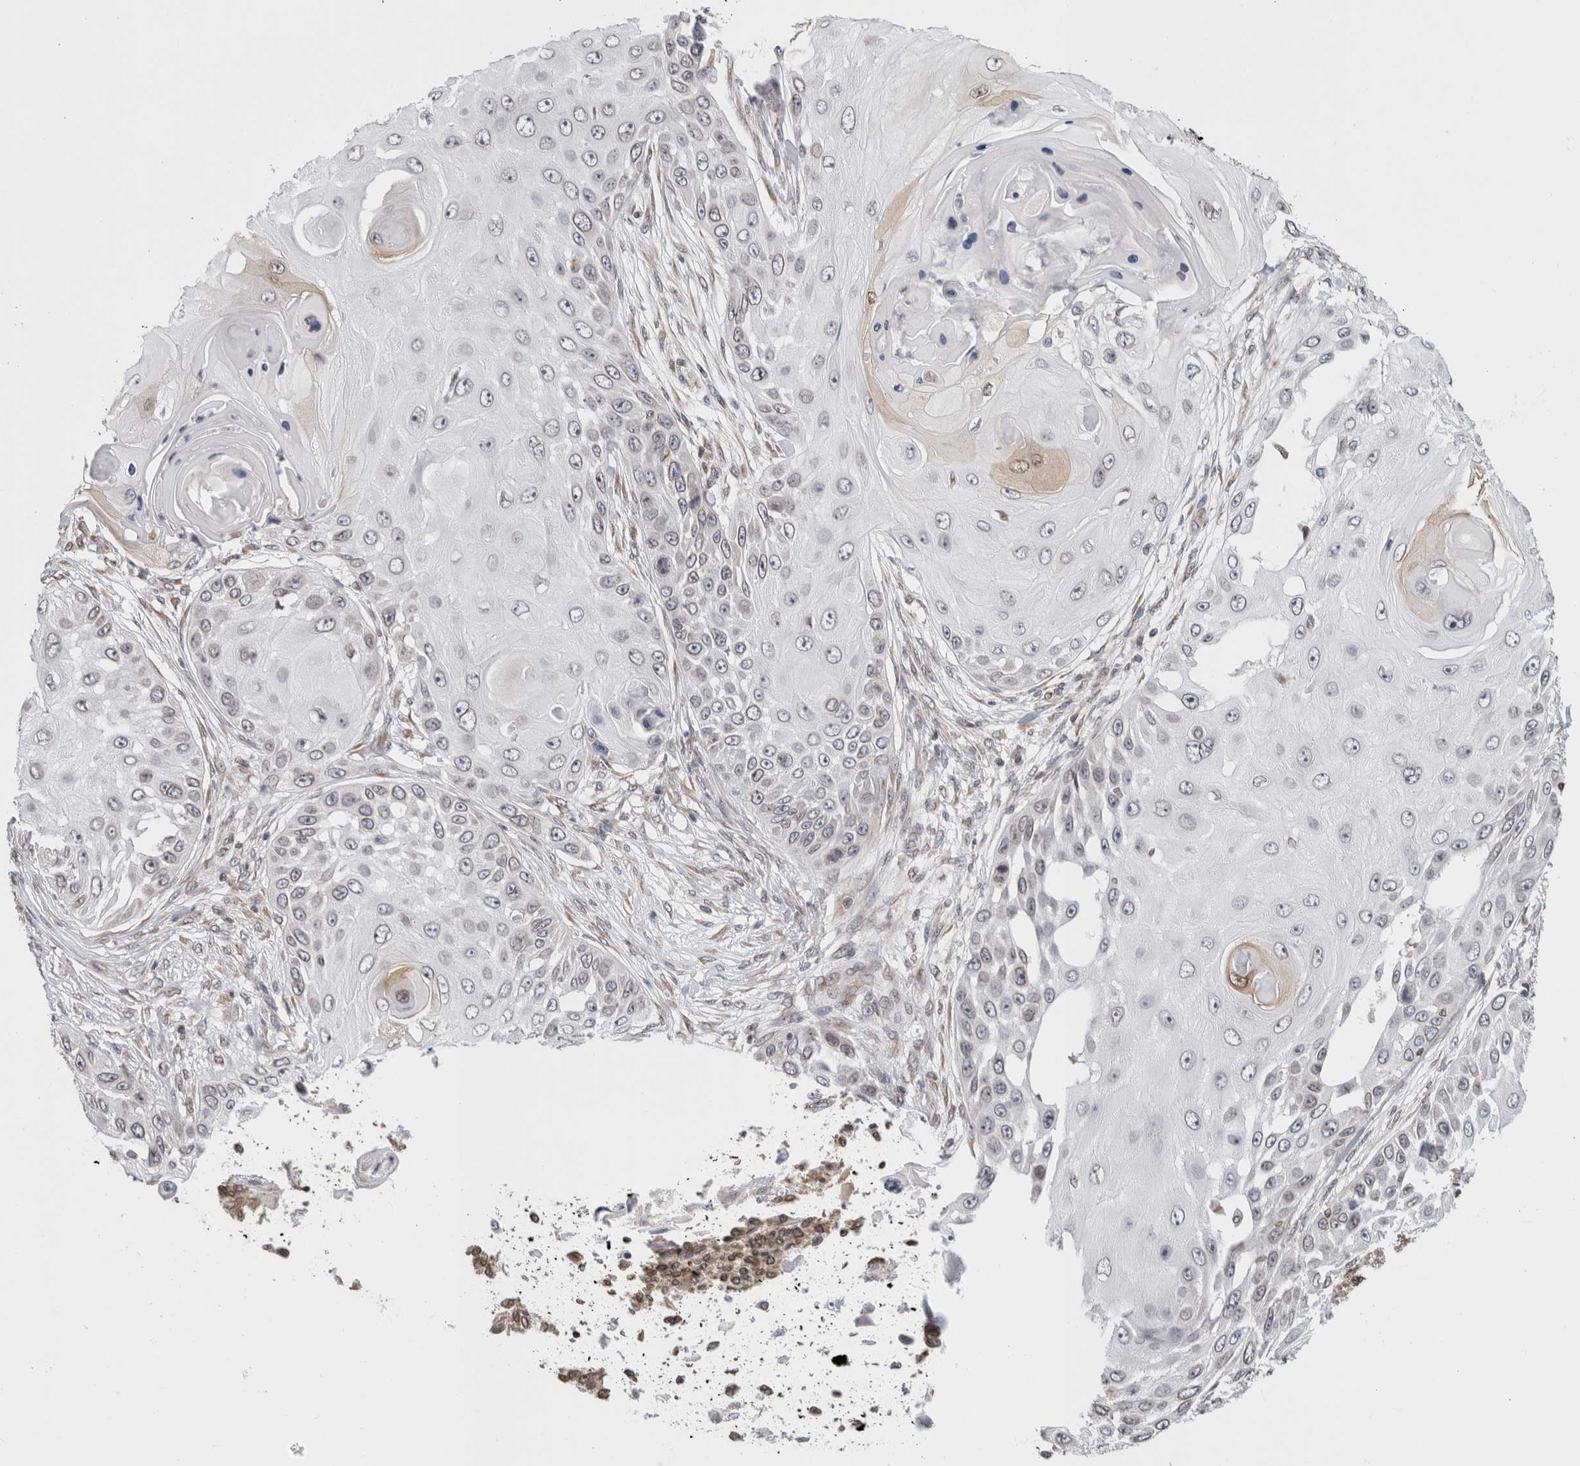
{"staining": {"intensity": "negative", "quantity": "none", "location": "none"}, "tissue": "skin cancer", "cell_type": "Tumor cells", "image_type": "cancer", "snomed": [{"axis": "morphology", "description": "Squamous cell carcinoma, NOS"}, {"axis": "topography", "description": "Skin"}], "caption": "There is no significant positivity in tumor cells of squamous cell carcinoma (skin).", "gene": "RBMX2", "patient": {"sex": "female", "age": 44}}